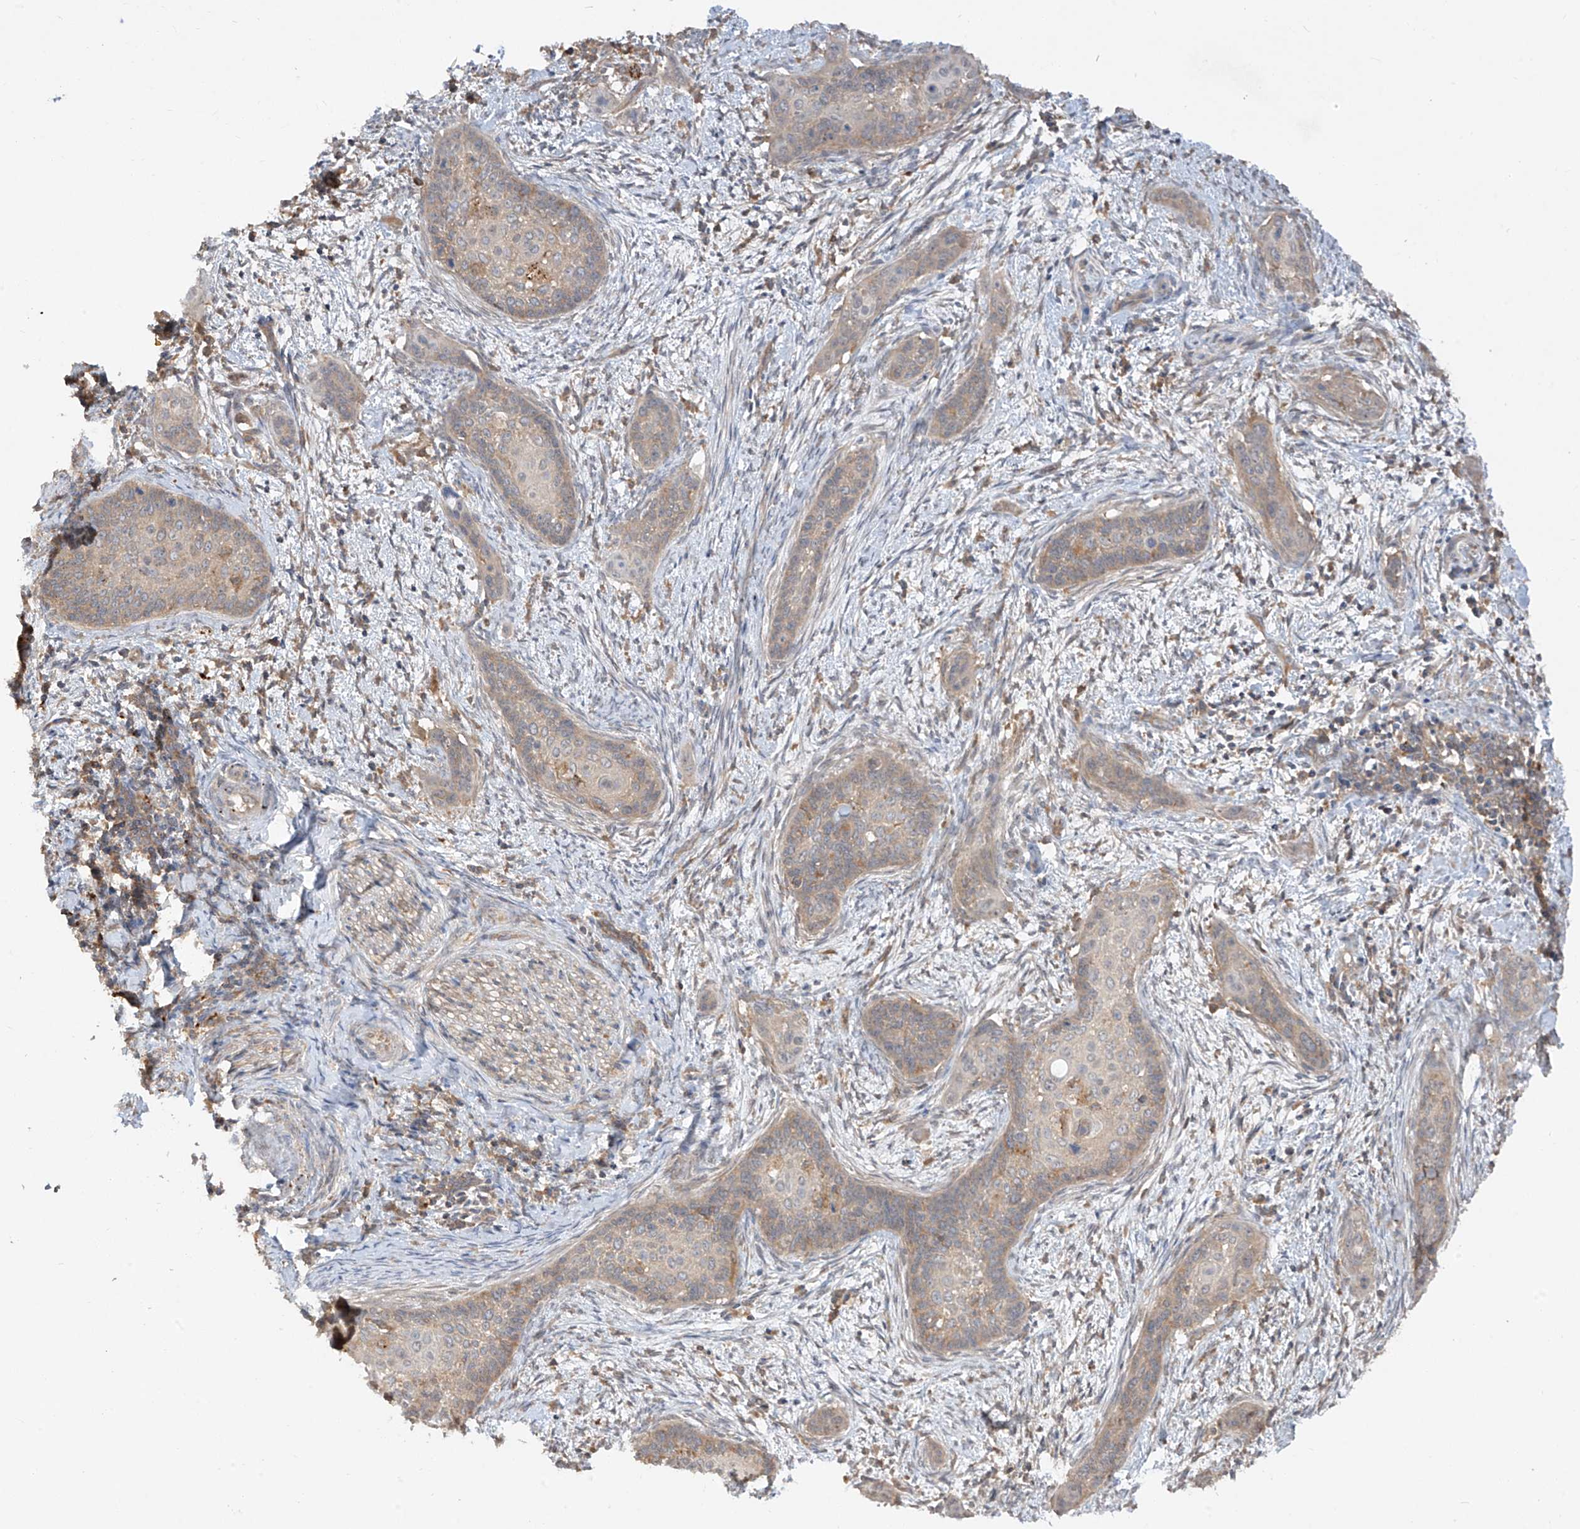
{"staining": {"intensity": "moderate", "quantity": "25%-75%", "location": "cytoplasmic/membranous"}, "tissue": "cervical cancer", "cell_type": "Tumor cells", "image_type": "cancer", "snomed": [{"axis": "morphology", "description": "Squamous cell carcinoma, NOS"}, {"axis": "topography", "description": "Cervix"}], "caption": "High-magnification brightfield microscopy of cervical cancer stained with DAB (brown) and counterstained with hematoxylin (blue). tumor cells exhibit moderate cytoplasmic/membranous expression is appreciated in approximately25%-75% of cells.", "gene": "LDAH", "patient": {"sex": "female", "age": 33}}